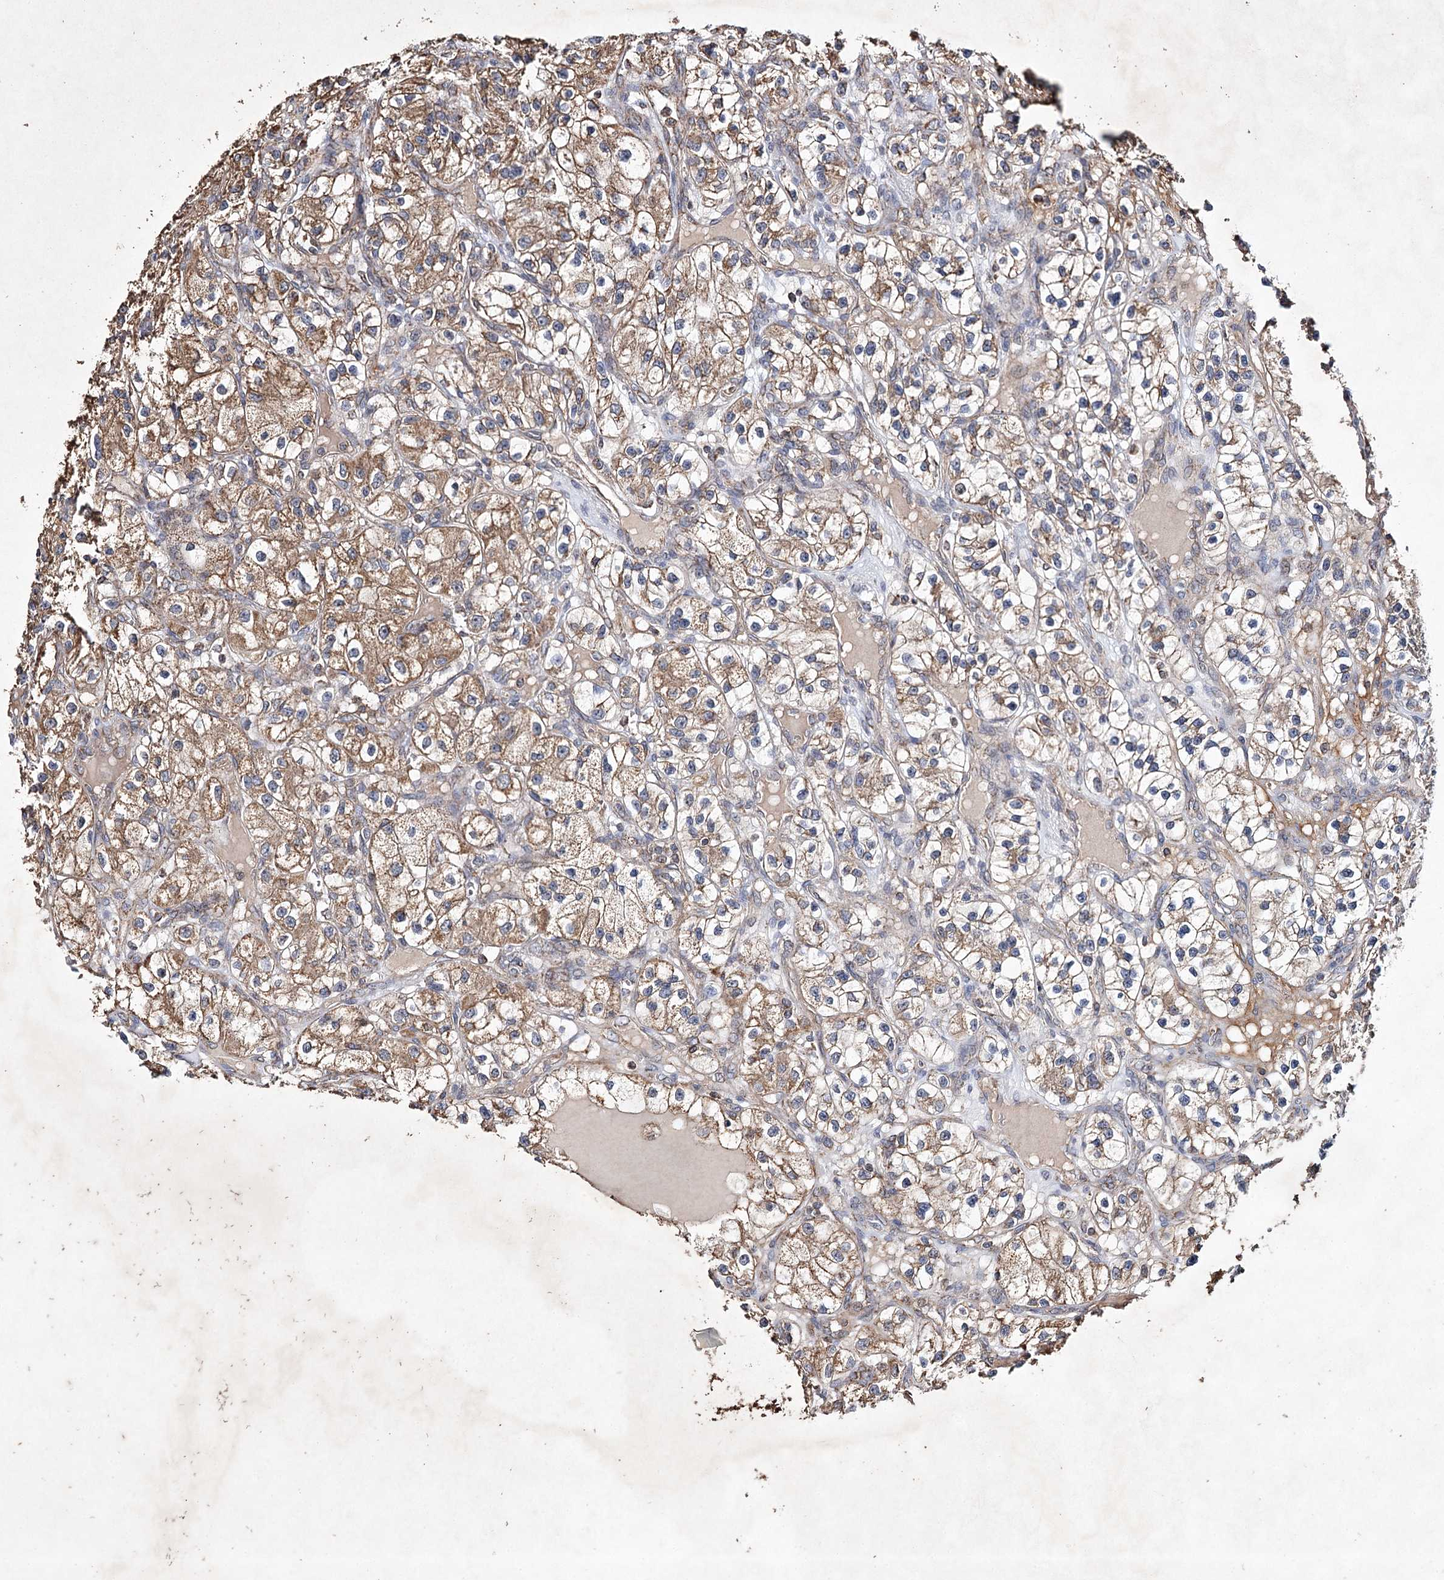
{"staining": {"intensity": "moderate", "quantity": ">75%", "location": "cytoplasmic/membranous"}, "tissue": "renal cancer", "cell_type": "Tumor cells", "image_type": "cancer", "snomed": [{"axis": "morphology", "description": "Adenocarcinoma, NOS"}, {"axis": "topography", "description": "Kidney"}], "caption": "Approximately >75% of tumor cells in human renal cancer display moderate cytoplasmic/membranous protein expression as visualized by brown immunohistochemical staining.", "gene": "PIK3CB", "patient": {"sex": "female", "age": 57}}